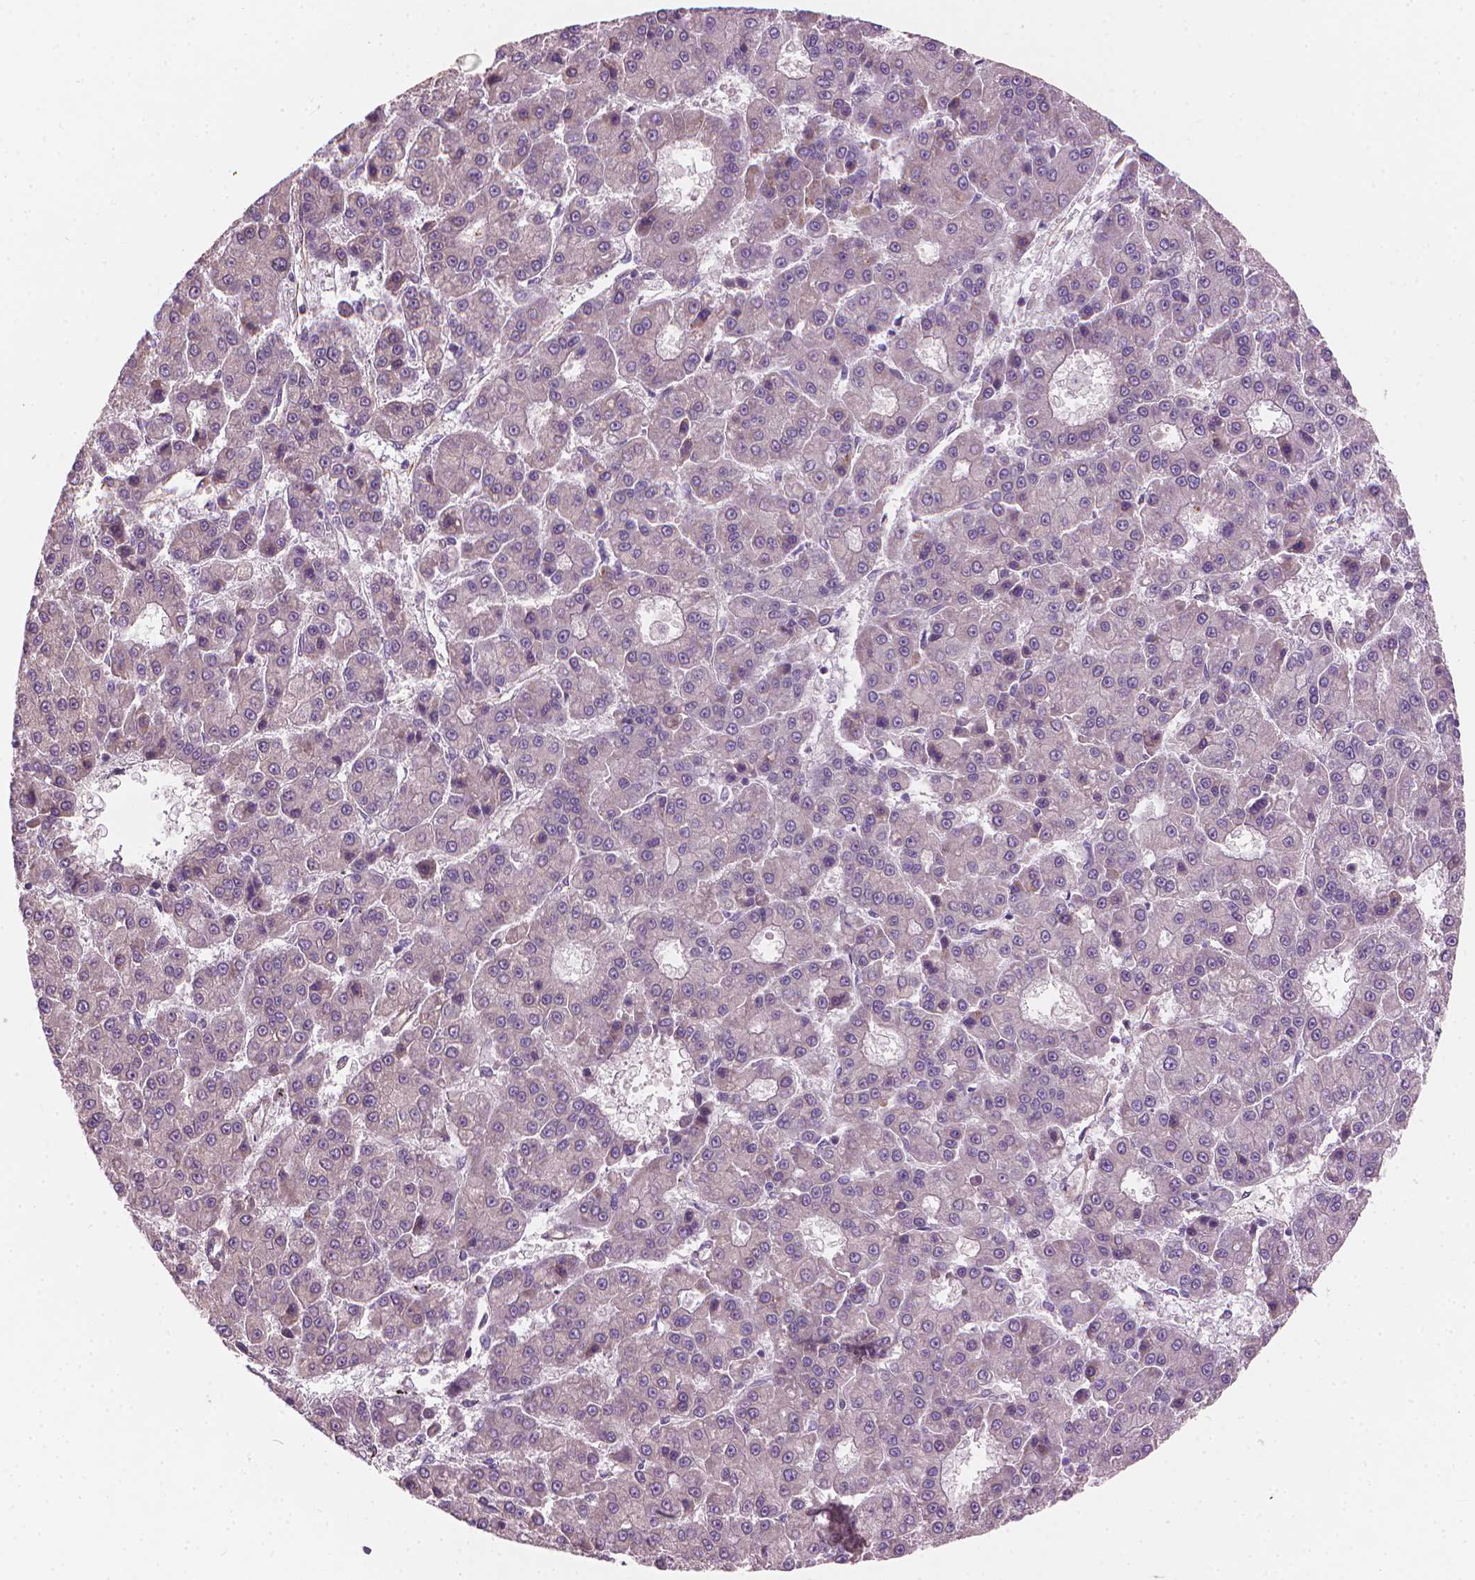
{"staining": {"intensity": "negative", "quantity": "none", "location": "none"}, "tissue": "liver cancer", "cell_type": "Tumor cells", "image_type": "cancer", "snomed": [{"axis": "morphology", "description": "Carcinoma, Hepatocellular, NOS"}, {"axis": "topography", "description": "Liver"}], "caption": "A high-resolution image shows immunohistochemistry (IHC) staining of liver cancer, which displays no significant positivity in tumor cells.", "gene": "TTC29", "patient": {"sex": "male", "age": 70}}